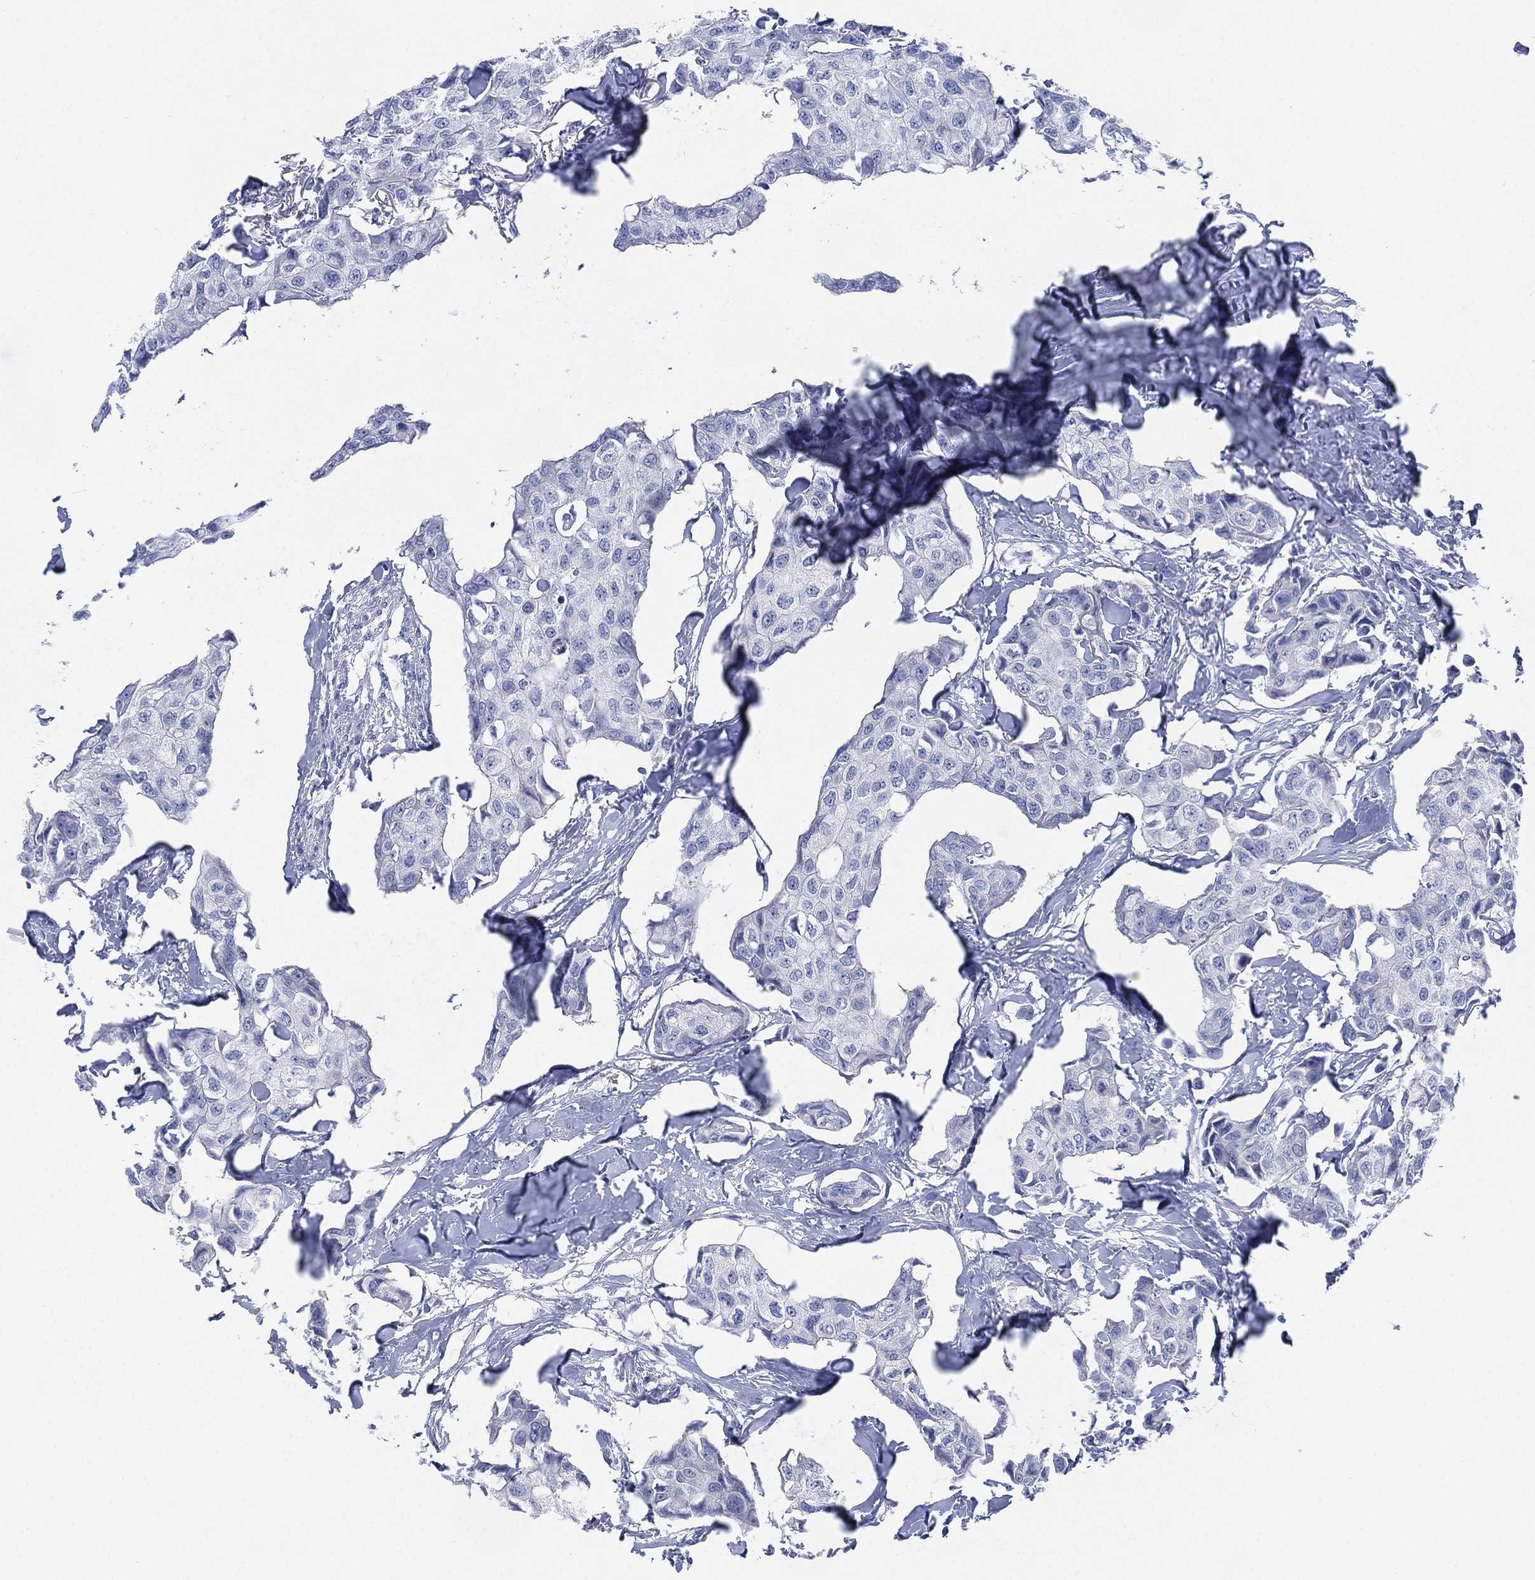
{"staining": {"intensity": "negative", "quantity": "none", "location": "none"}, "tissue": "breast cancer", "cell_type": "Tumor cells", "image_type": "cancer", "snomed": [{"axis": "morphology", "description": "Duct carcinoma"}, {"axis": "topography", "description": "Breast"}], "caption": "IHC image of neoplastic tissue: human breast infiltrating ductal carcinoma stained with DAB (3,3'-diaminobenzidine) demonstrates no significant protein staining in tumor cells. (Stains: DAB (3,3'-diaminobenzidine) immunohistochemistry with hematoxylin counter stain, Microscopy: brightfield microscopy at high magnification).", "gene": "ADAD2", "patient": {"sex": "female", "age": 80}}